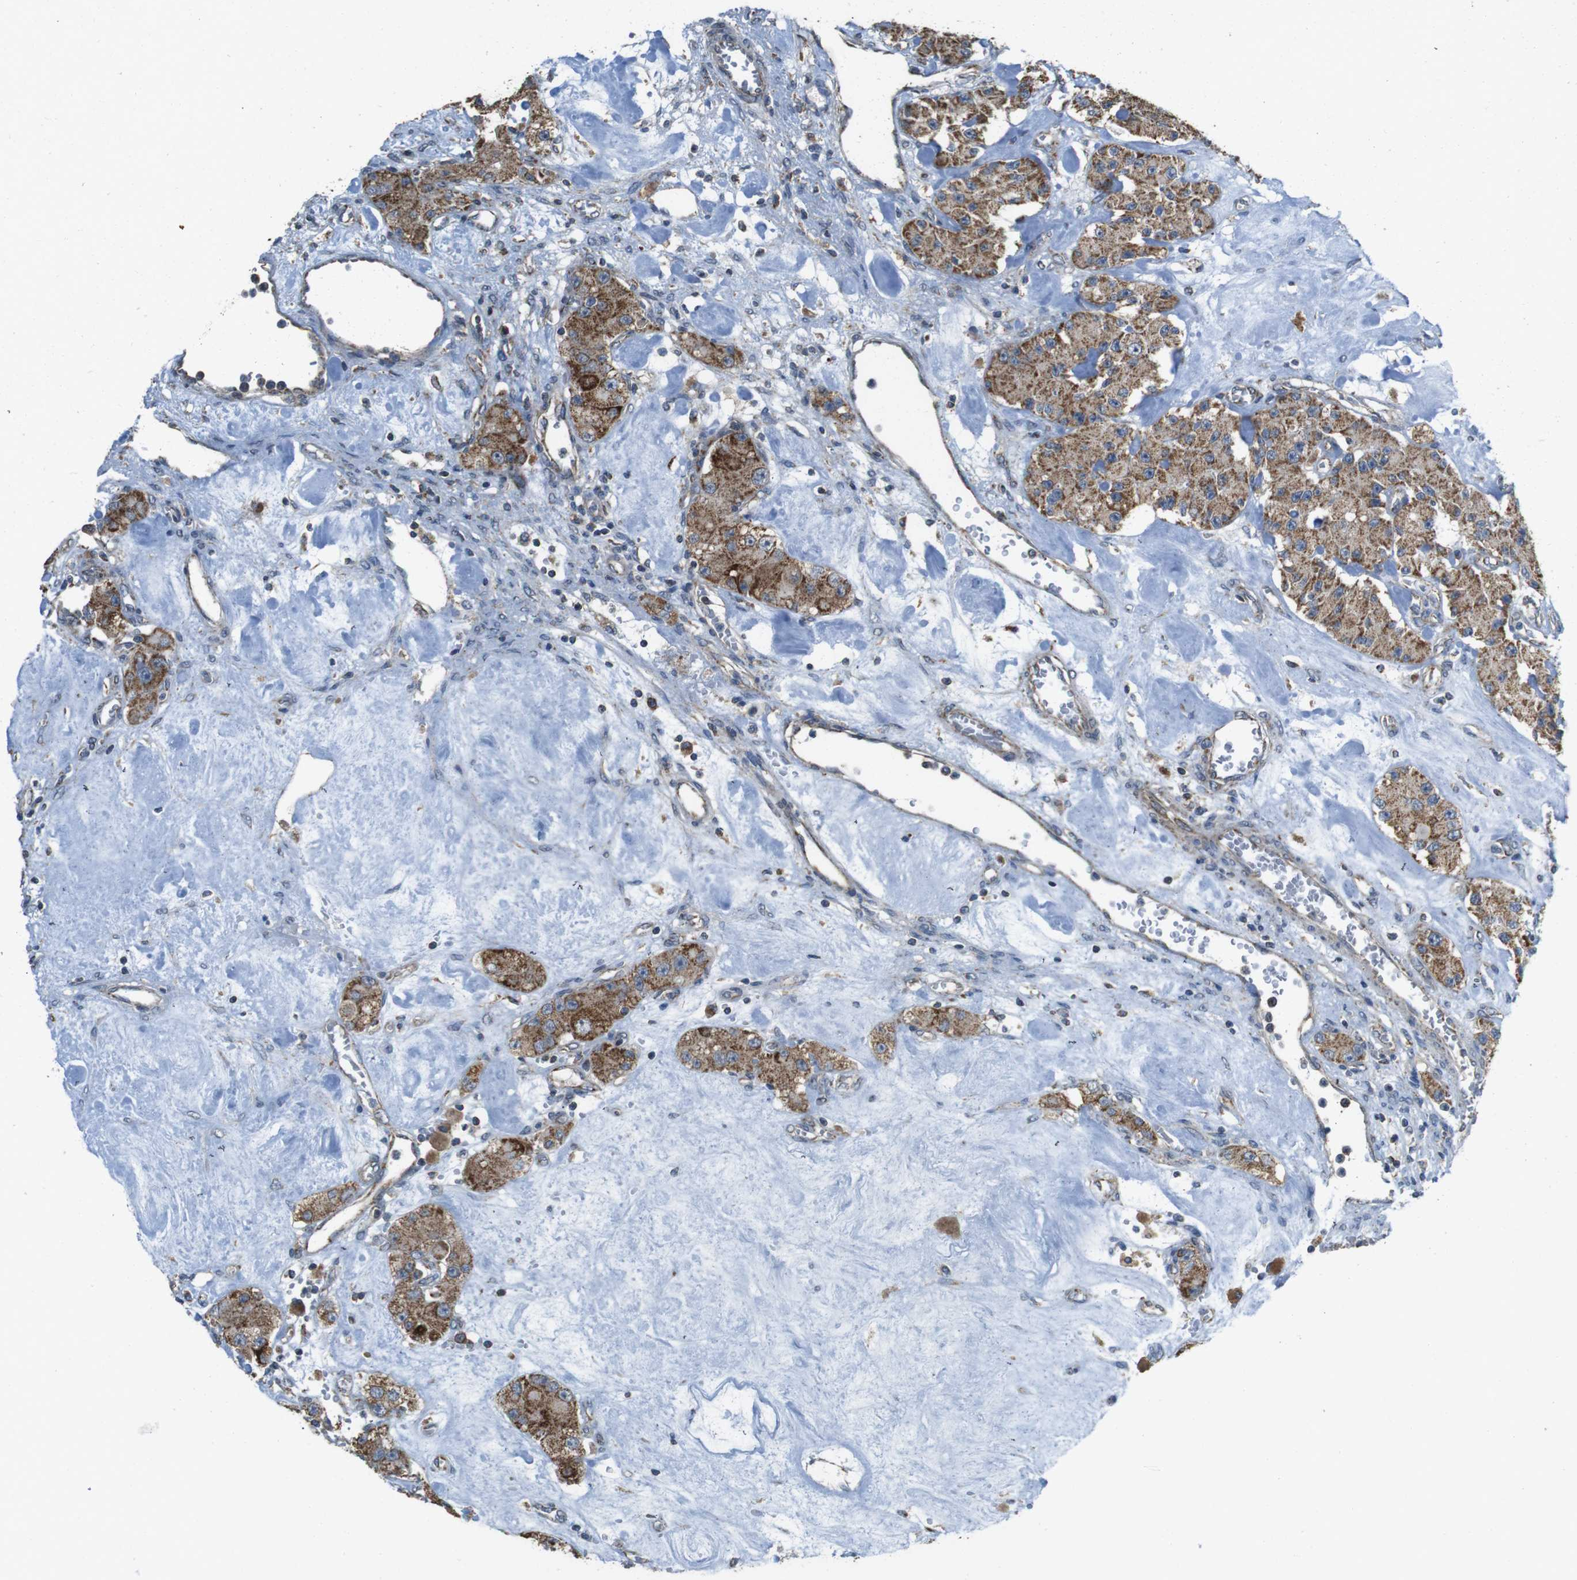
{"staining": {"intensity": "moderate", "quantity": ">75%", "location": "cytoplasmic/membranous"}, "tissue": "carcinoid", "cell_type": "Tumor cells", "image_type": "cancer", "snomed": [{"axis": "morphology", "description": "Carcinoid, malignant, NOS"}, {"axis": "topography", "description": "Pancreas"}], "caption": "A brown stain highlights moderate cytoplasmic/membranous positivity of a protein in human carcinoid tumor cells.", "gene": "CALHM2", "patient": {"sex": "male", "age": 41}}